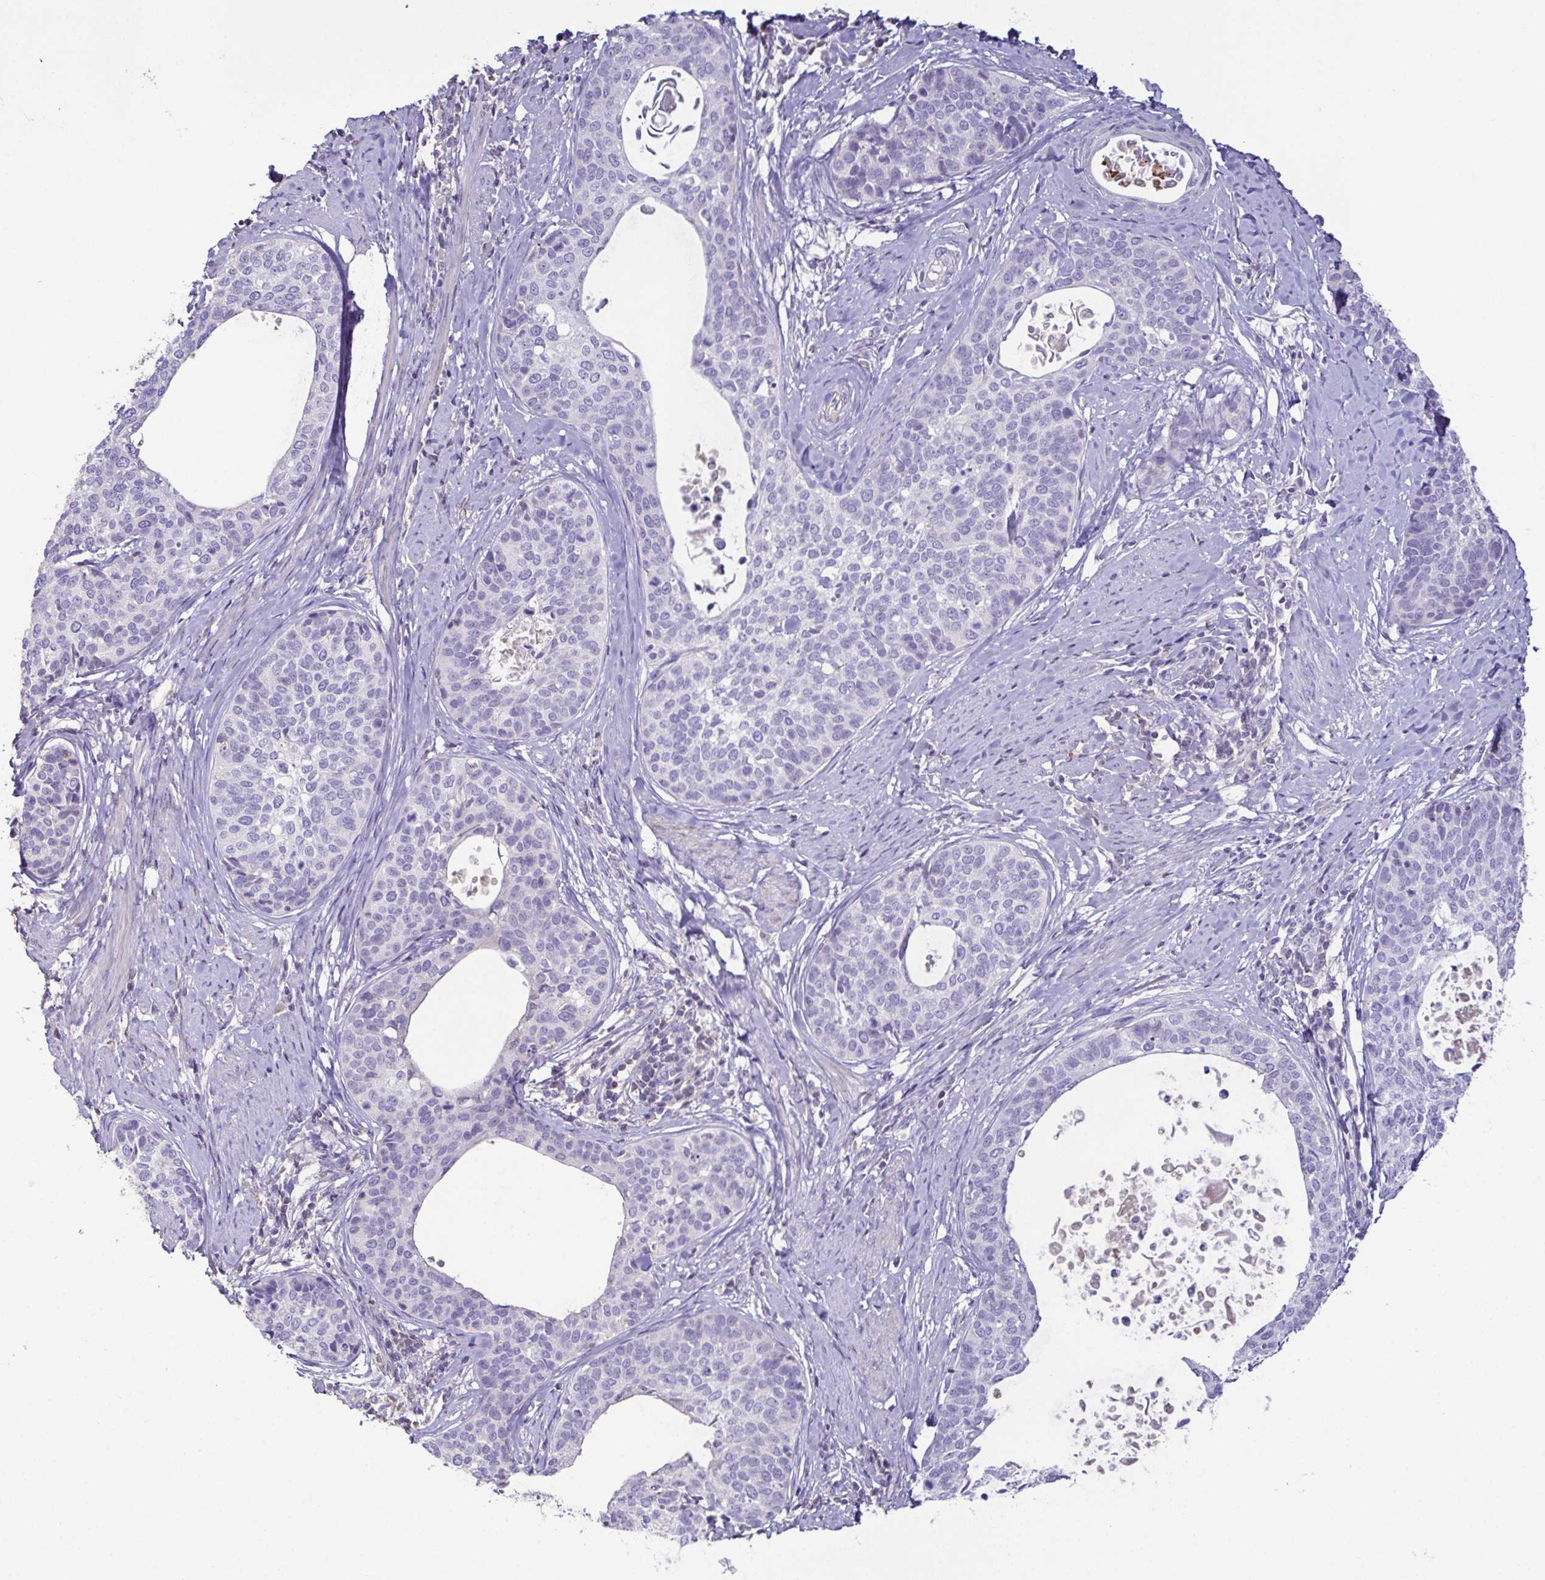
{"staining": {"intensity": "negative", "quantity": "none", "location": "none"}, "tissue": "cervical cancer", "cell_type": "Tumor cells", "image_type": "cancer", "snomed": [{"axis": "morphology", "description": "Squamous cell carcinoma, NOS"}, {"axis": "topography", "description": "Cervix"}], "caption": "Tumor cells show no significant staining in squamous cell carcinoma (cervical). The staining is performed using DAB brown chromogen with nuclei counter-stained in using hematoxylin.", "gene": "MARCO", "patient": {"sex": "female", "age": 69}}